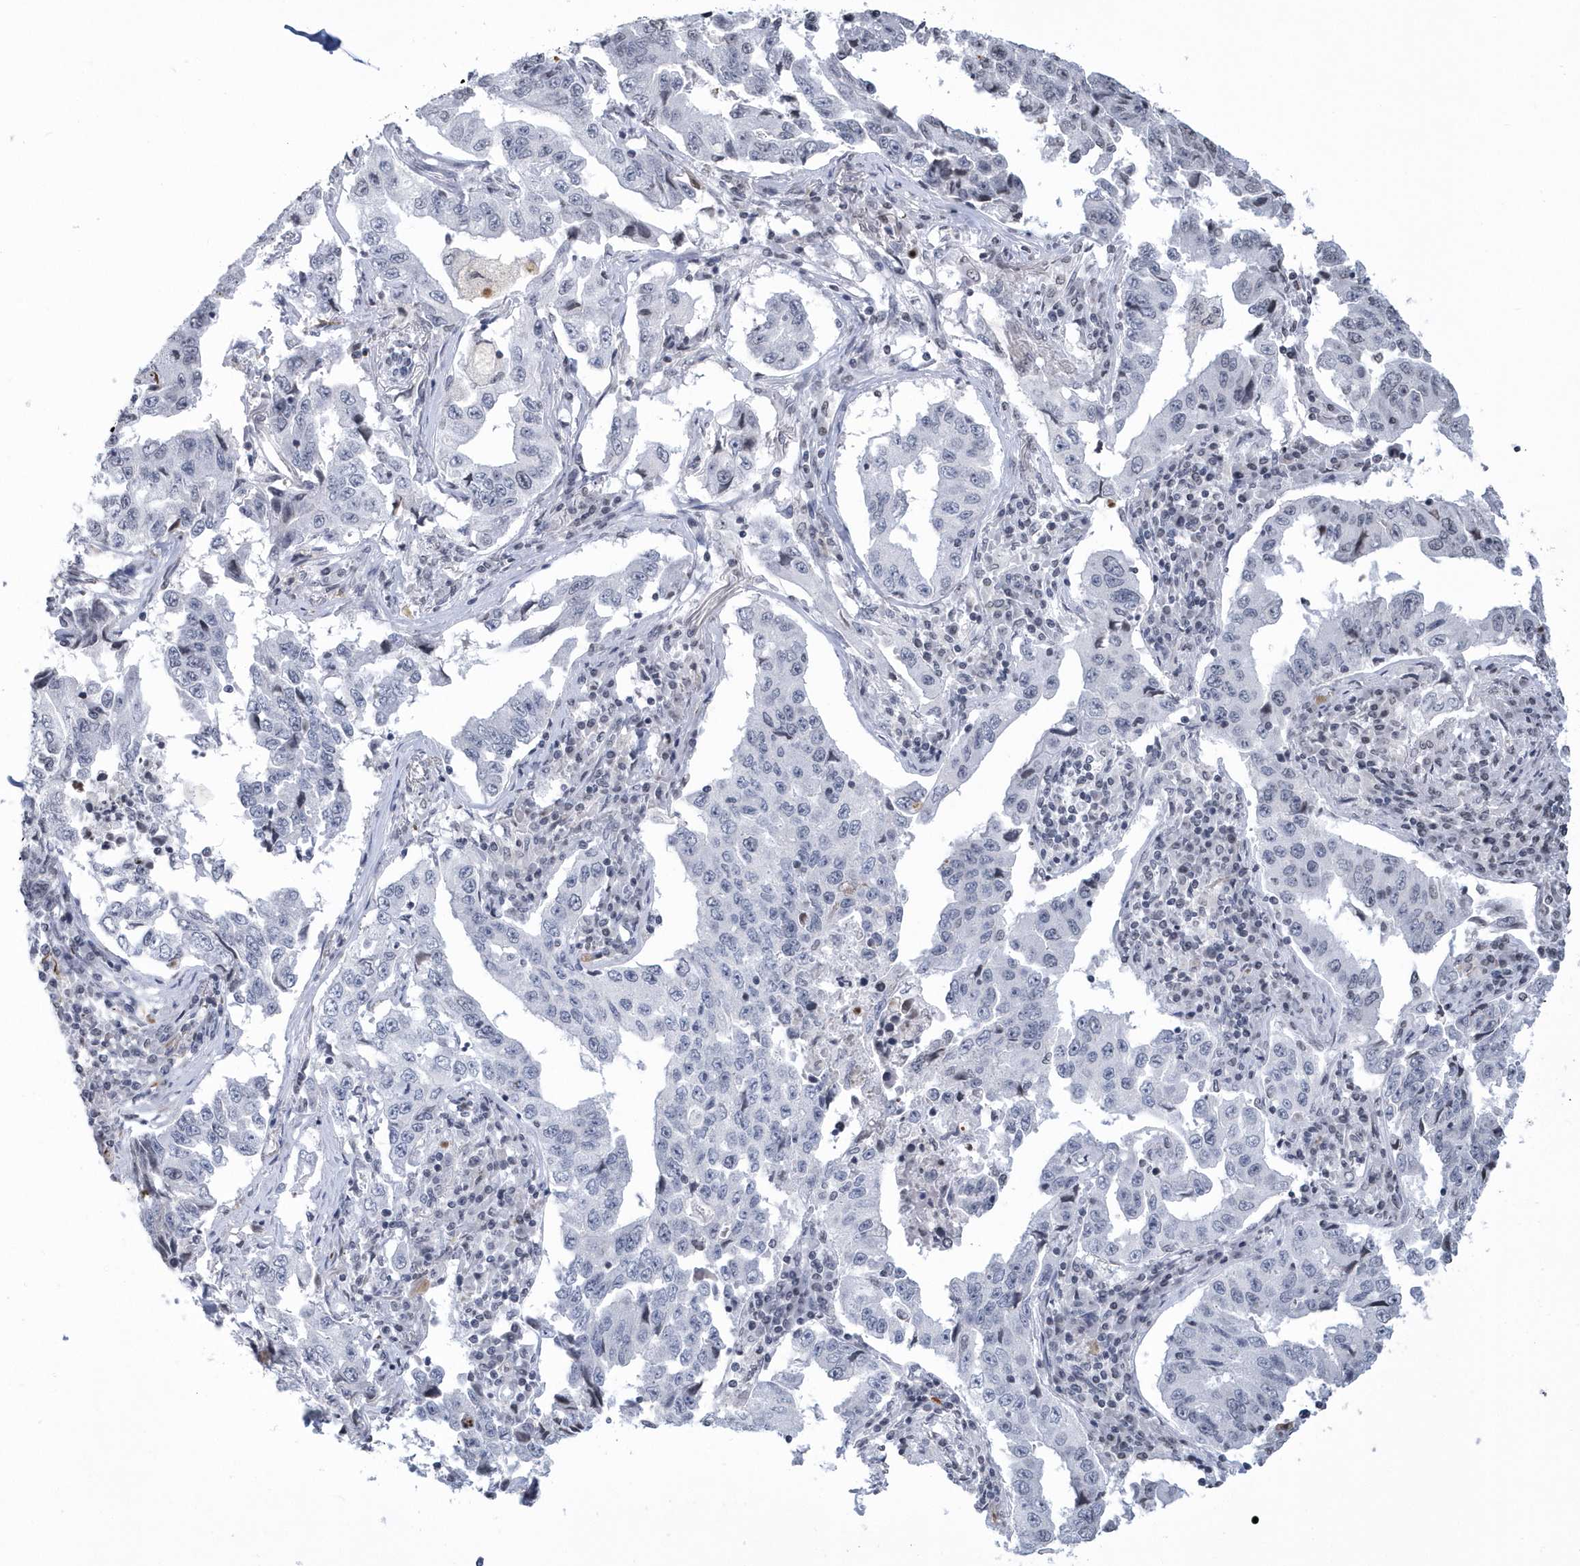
{"staining": {"intensity": "negative", "quantity": "none", "location": "none"}, "tissue": "lung cancer", "cell_type": "Tumor cells", "image_type": "cancer", "snomed": [{"axis": "morphology", "description": "Adenocarcinoma, NOS"}, {"axis": "topography", "description": "Lung"}], "caption": "Lung cancer (adenocarcinoma) was stained to show a protein in brown. There is no significant expression in tumor cells.", "gene": "VWA5B2", "patient": {"sex": "female", "age": 51}}